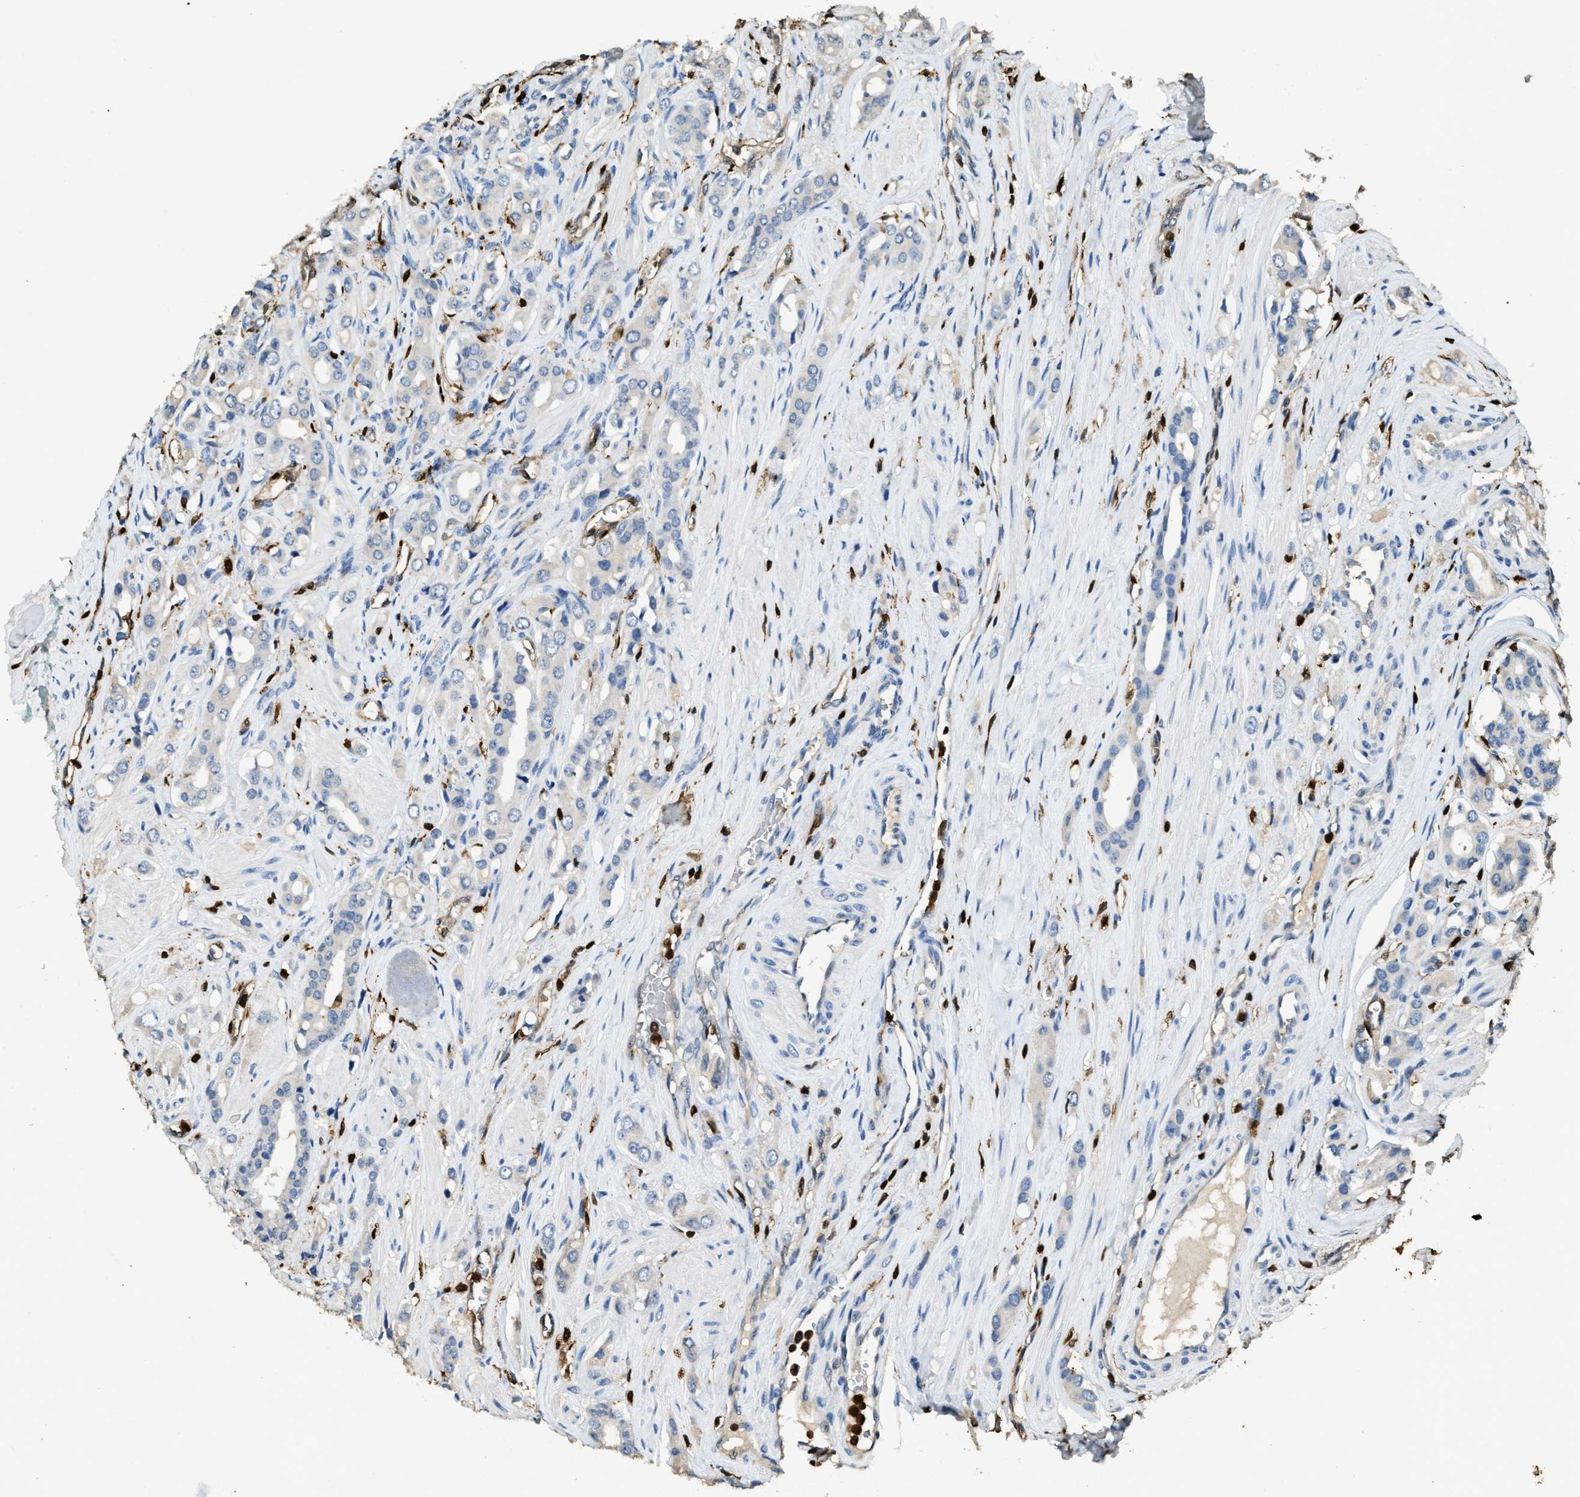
{"staining": {"intensity": "negative", "quantity": "none", "location": "none"}, "tissue": "prostate cancer", "cell_type": "Tumor cells", "image_type": "cancer", "snomed": [{"axis": "morphology", "description": "Adenocarcinoma, High grade"}, {"axis": "topography", "description": "Prostate"}], "caption": "Immunohistochemical staining of human prostate cancer displays no significant positivity in tumor cells.", "gene": "ARHGDIB", "patient": {"sex": "male", "age": 52}}